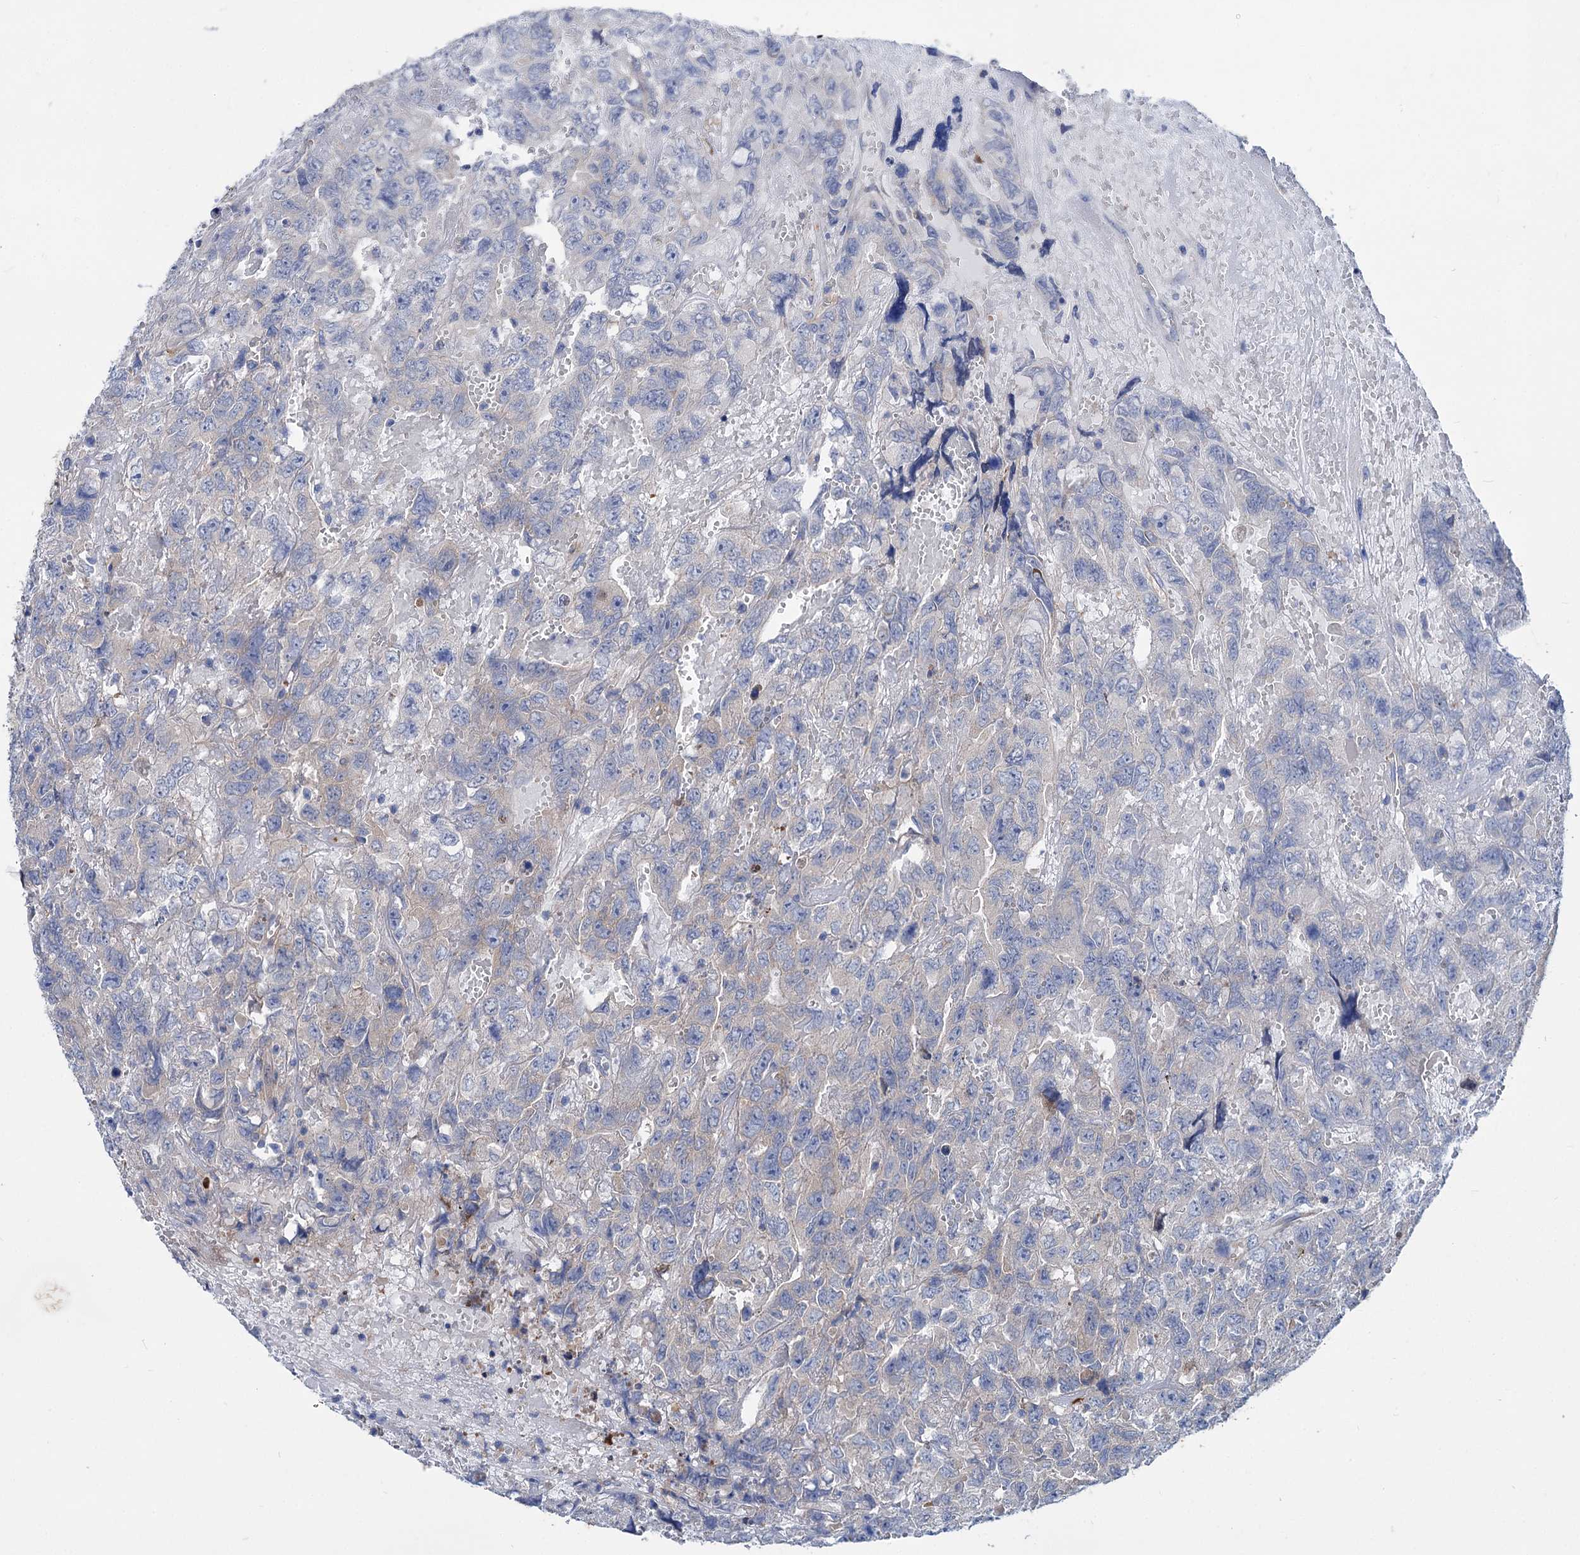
{"staining": {"intensity": "negative", "quantity": "none", "location": "none"}, "tissue": "testis cancer", "cell_type": "Tumor cells", "image_type": "cancer", "snomed": [{"axis": "morphology", "description": "Carcinoma, Embryonal, NOS"}, {"axis": "topography", "description": "Testis"}], "caption": "Photomicrograph shows no significant protein expression in tumor cells of testis cancer.", "gene": "TRIM55", "patient": {"sex": "male", "age": 45}}